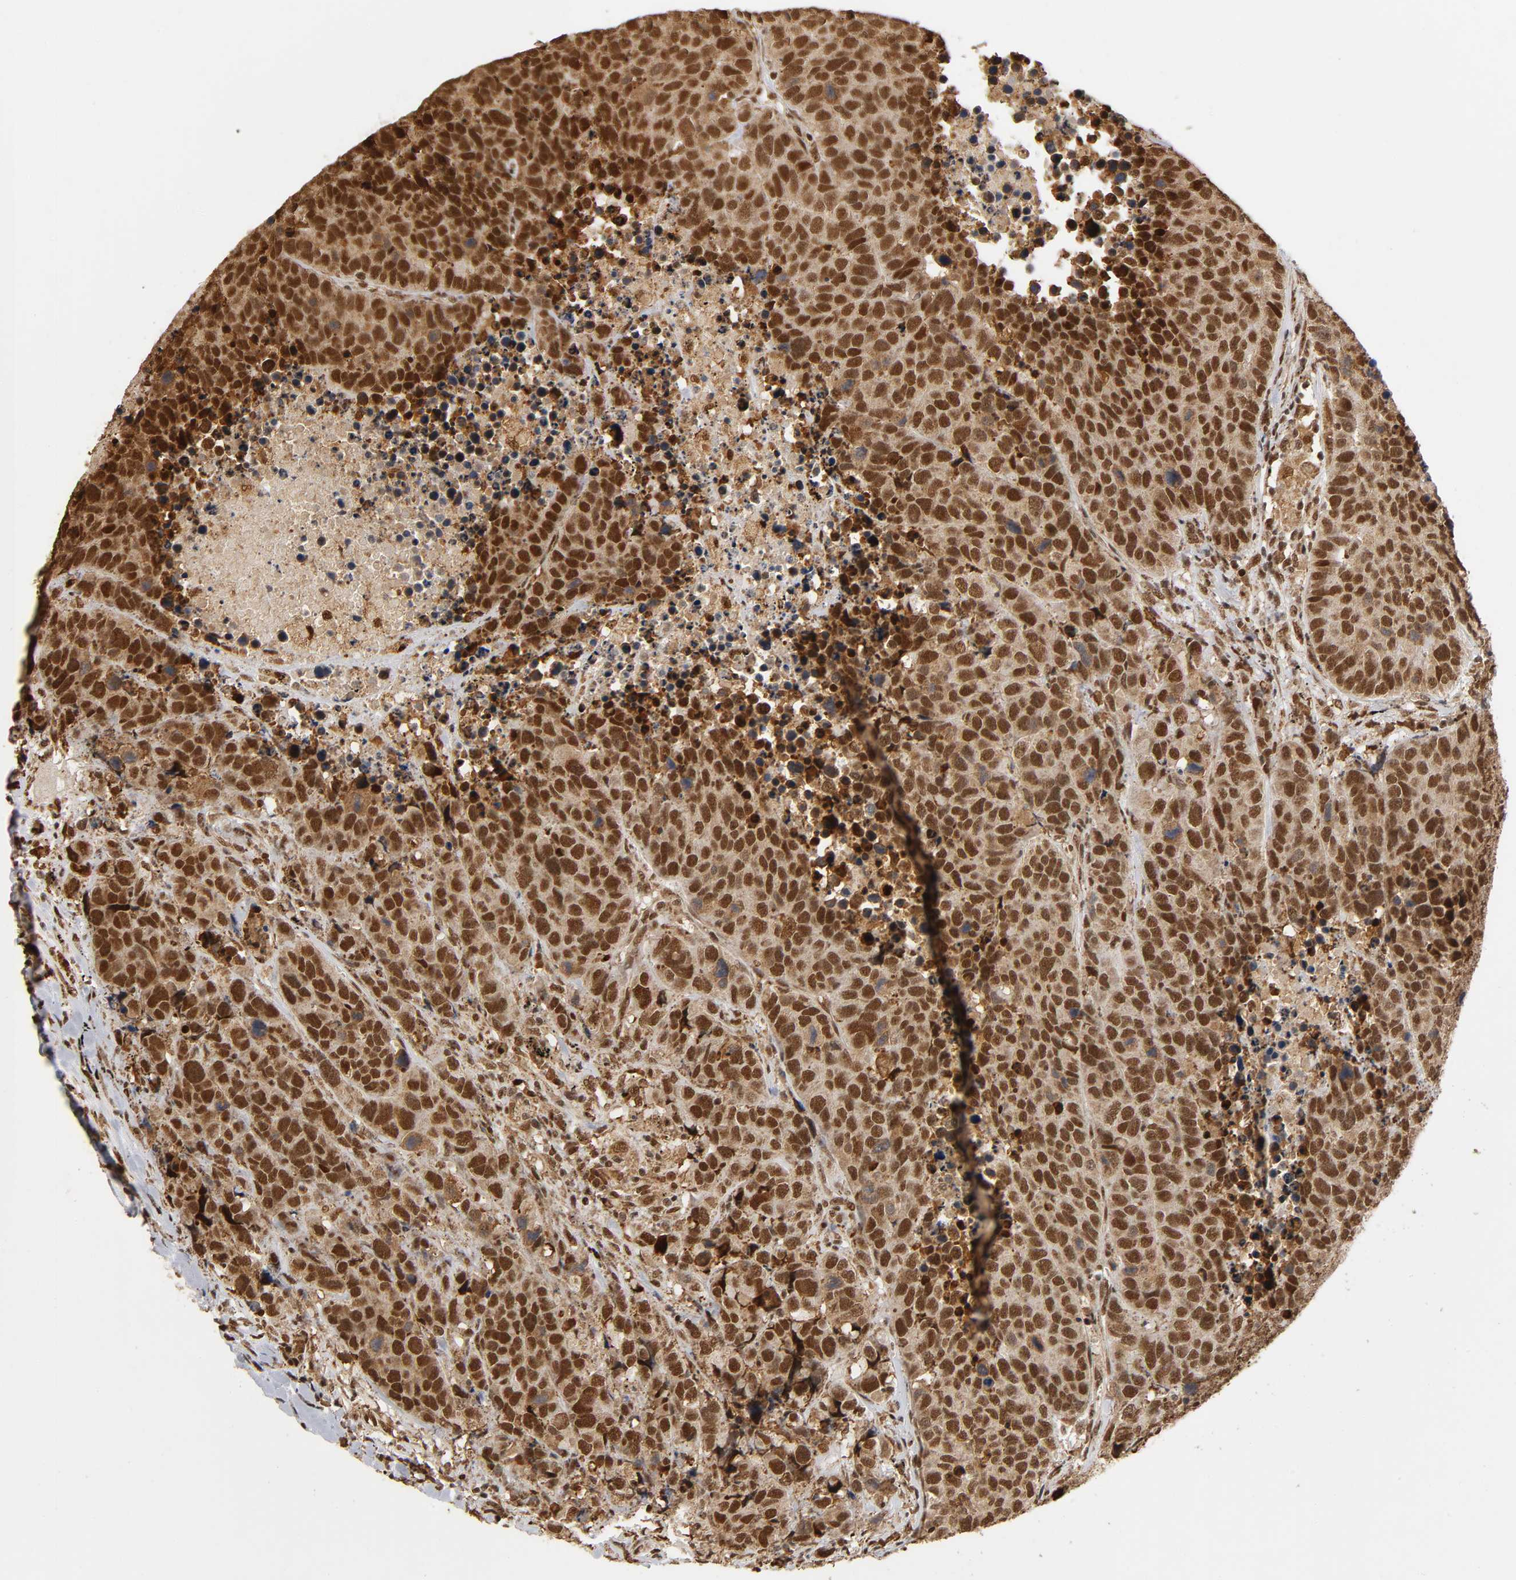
{"staining": {"intensity": "strong", "quantity": ">75%", "location": "cytoplasmic/membranous,nuclear"}, "tissue": "carcinoid", "cell_type": "Tumor cells", "image_type": "cancer", "snomed": [{"axis": "morphology", "description": "Carcinoid, malignant, NOS"}, {"axis": "topography", "description": "Lung"}], "caption": "Immunohistochemistry photomicrograph of human carcinoid stained for a protein (brown), which exhibits high levels of strong cytoplasmic/membranous and nuclear expression in about >75% of tumor cells.", "gene": "RNF122", "patient": {"sex": "male", "age": 60}}